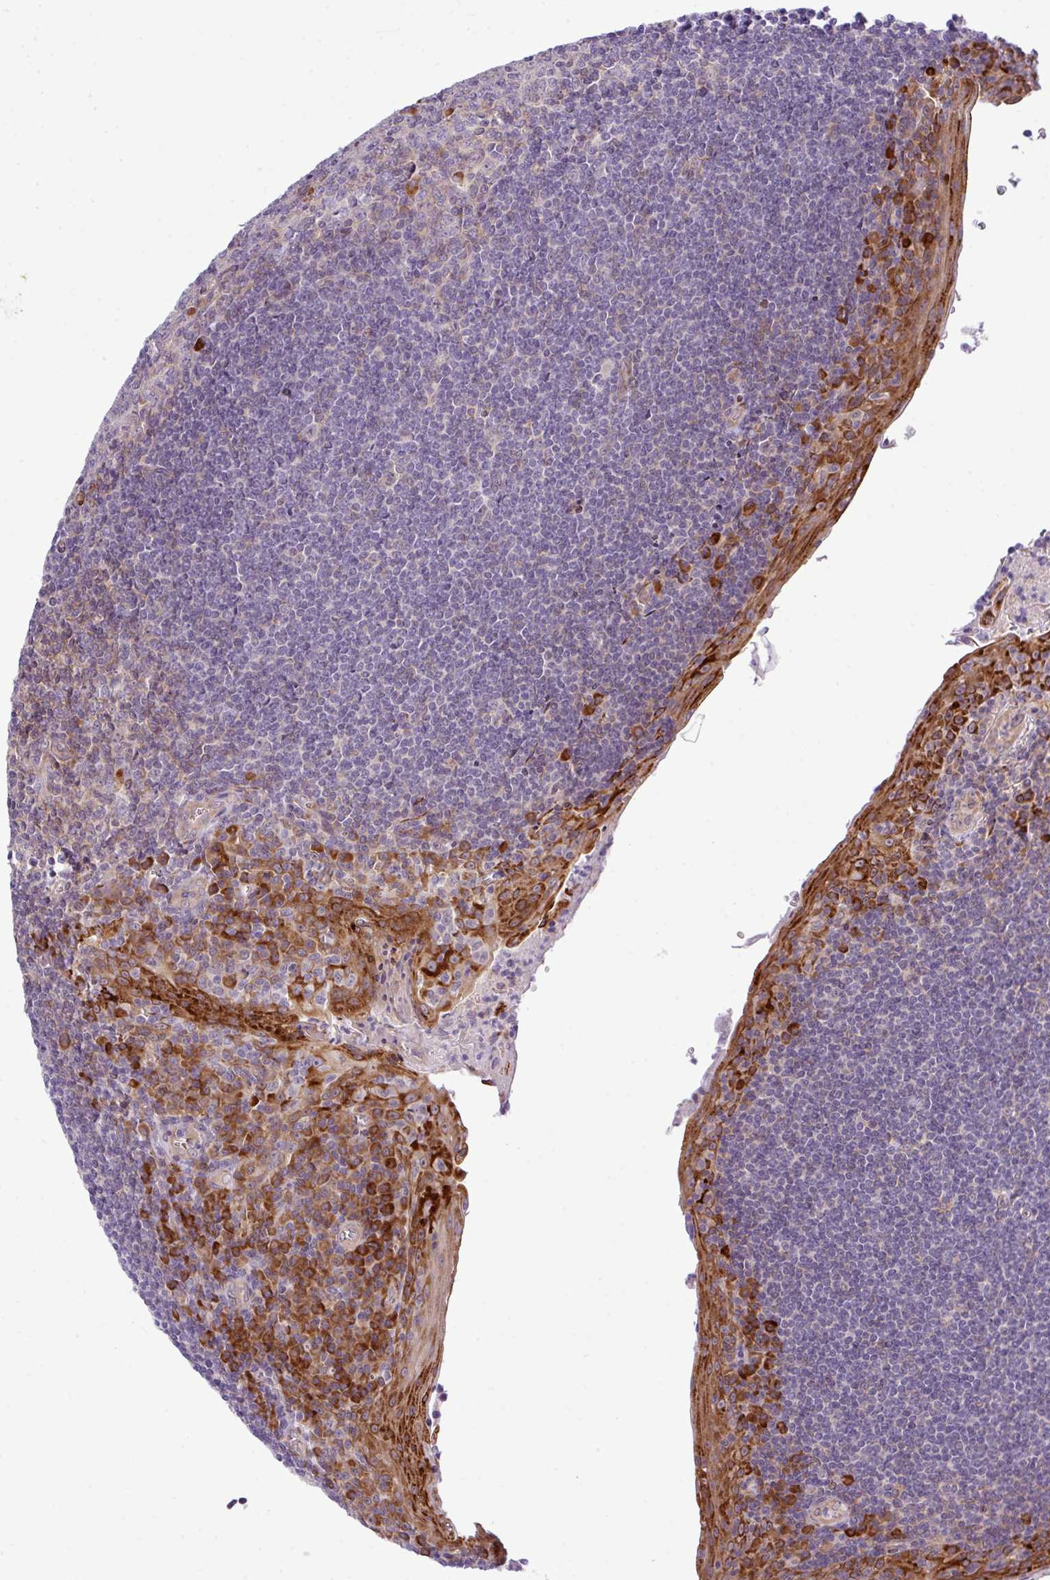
{"staining": {"intensity": "strong", "quantity": "<25%", "location": "cytoplasmic/membranous"}, "tissue": "tonsil", "cell_type": "Germinal center cells", "image_type": "normal", "snomed": [{"axis": "morphology", "description": "Normal tissue, NOS"}, {"axis": "topography", "description": "Tonsil"}], "caption": "Immunohistochemistry (IHC) micrograph of benign tonsil: tonsil stained using immunohistochemistry (IHC) shows medium levels of strong protein expression localized specifically in the cytoplasmic/membranous of germinal center cells, appearing as a cytoplasmic/membranous brown color.", "gene": "CFAP97", "patient": {"sex": "male", "age": 27}}